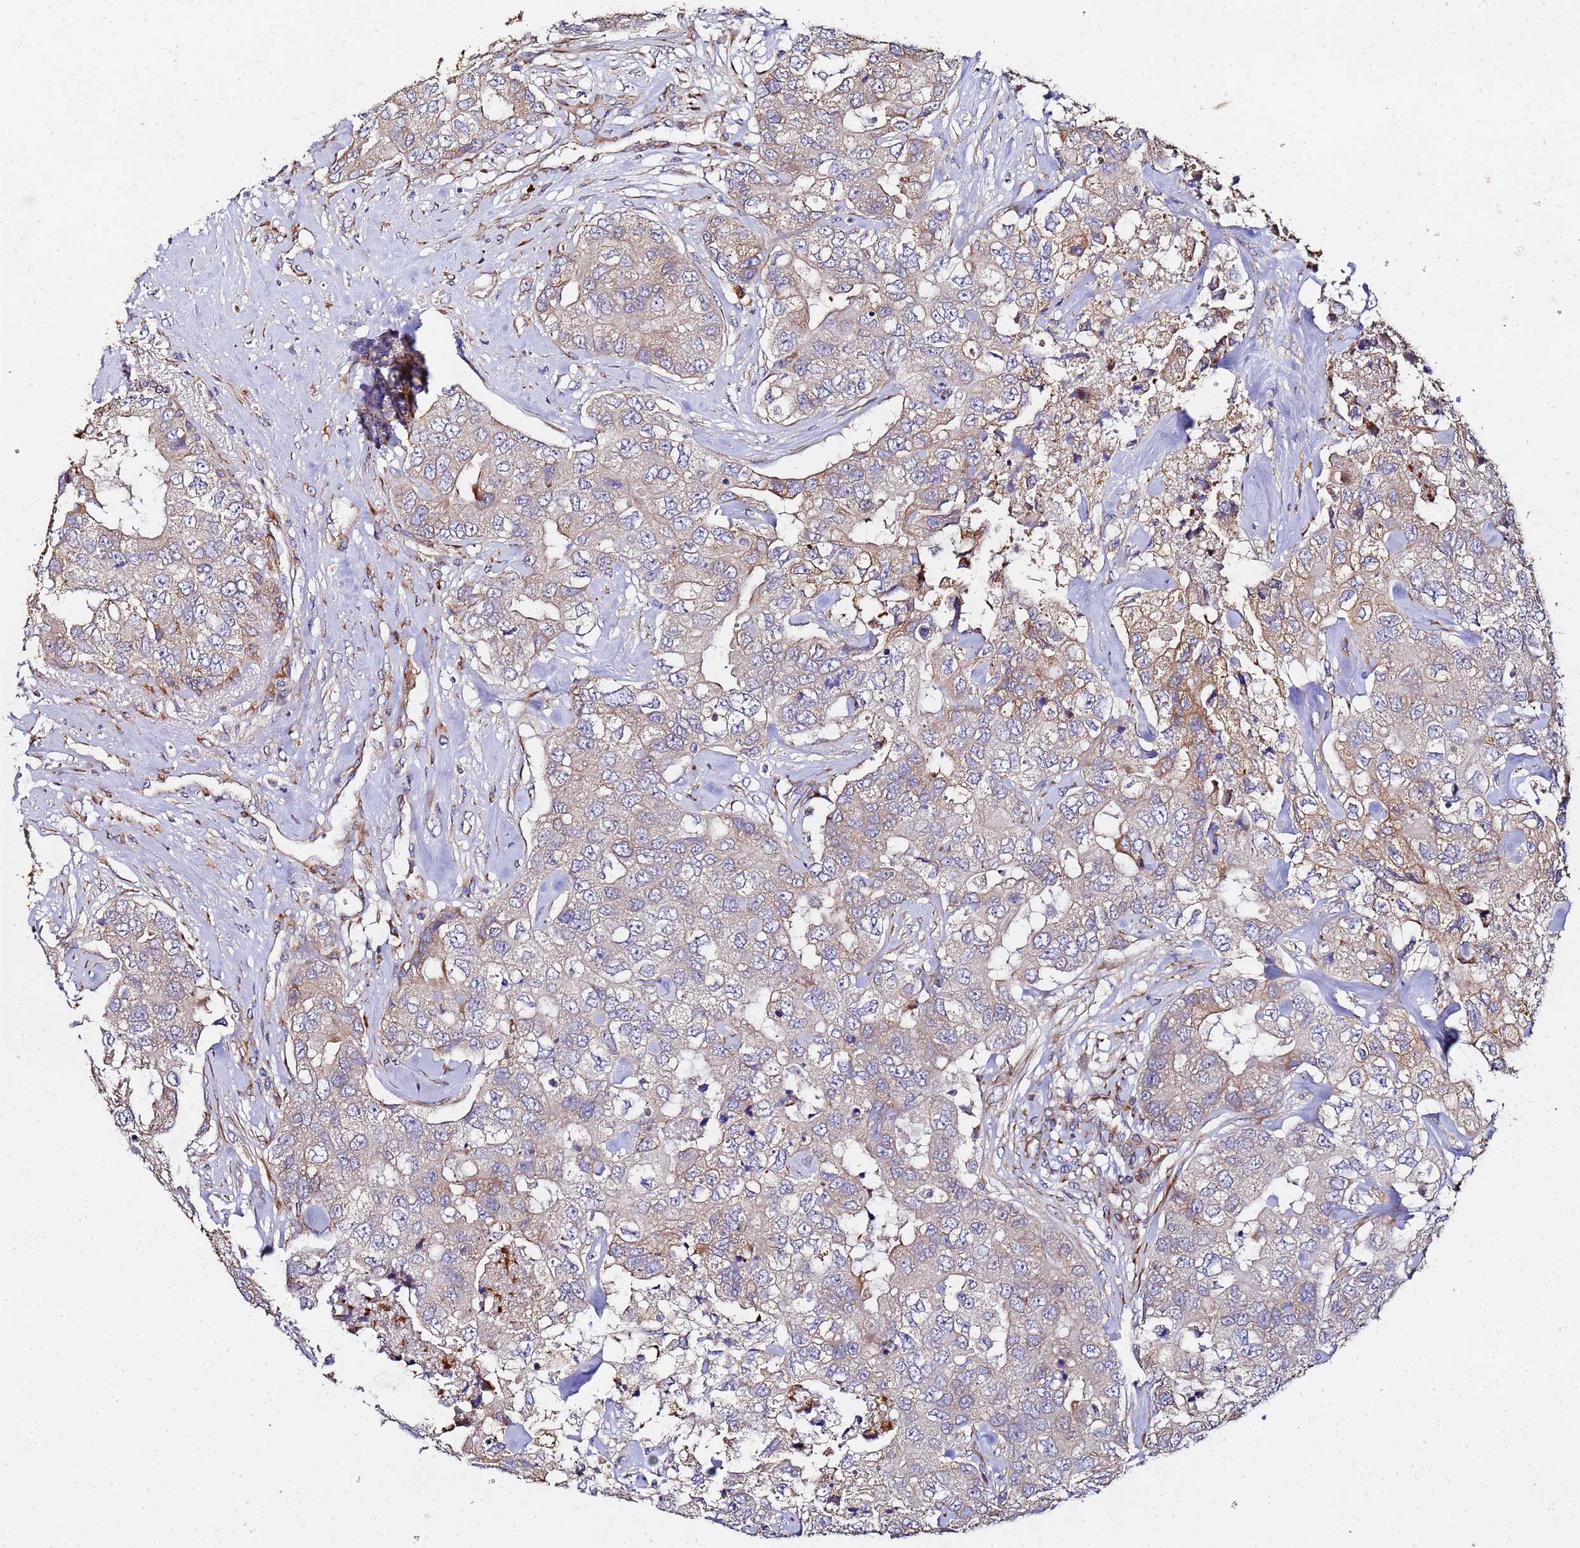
{"staining": {"intensity": "weak", "quantity": "<25%", "location": "cytoplasmic/membranous"}, "tissue": "breast cancer", "cell_type": "Tumor cells", "image_type": "cancer", "snomed": [{"axis": "morphology", "description": "Duct carcinoma"}, {"axis": "topography", "description": "Breast"}], "caption": "High power microscopy histopathology image of an immunohistochemistry (IHC) histopathology image of breast cancer (infiltrating ductal carcinoma), revealing no significant positivity in tumor cells.", "gene": "POM121", "patient": {"sex": "female", "age": 62}}